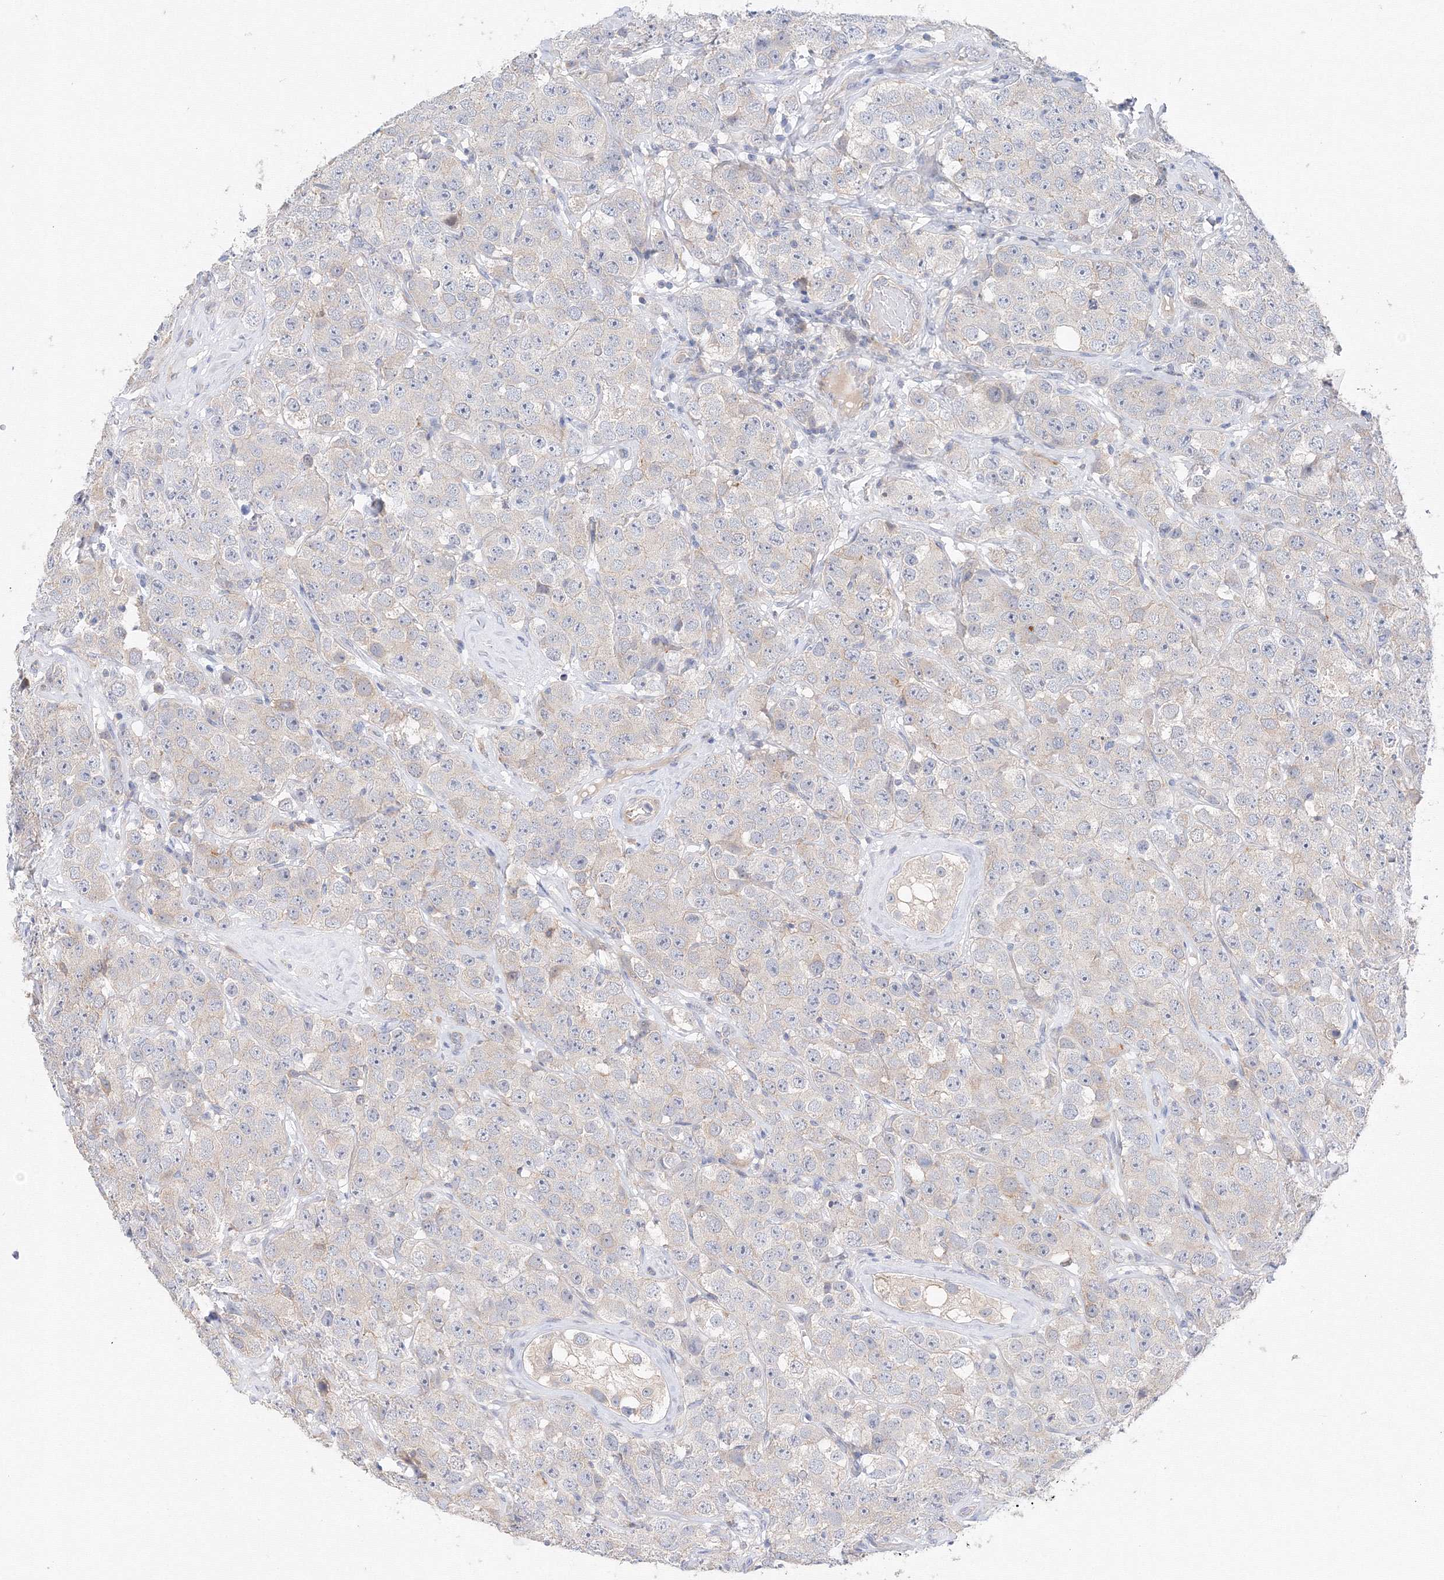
{"staining": {"intensity": "weak", "quantity": "<25%", "location": "cytoplasmic/membranous"}, "tissue": "testis cancer", "cell_type": "Tumor cells", "image_type": "cancer", "snomed": [{"axis": "morphology", "description": "Seminoma, NOS"}, {"axis": "topography", "description": "Testis"}], "caption": "Immunohistochemical staining of human testis cancer reveals no significant expression in tumor cells. The staining is performed using DAB brown chromogen with nuclei counter-stained in using hematoxylin.", "gene": "DIS3L2", "patient": {"sex": "male", "age": 28}}